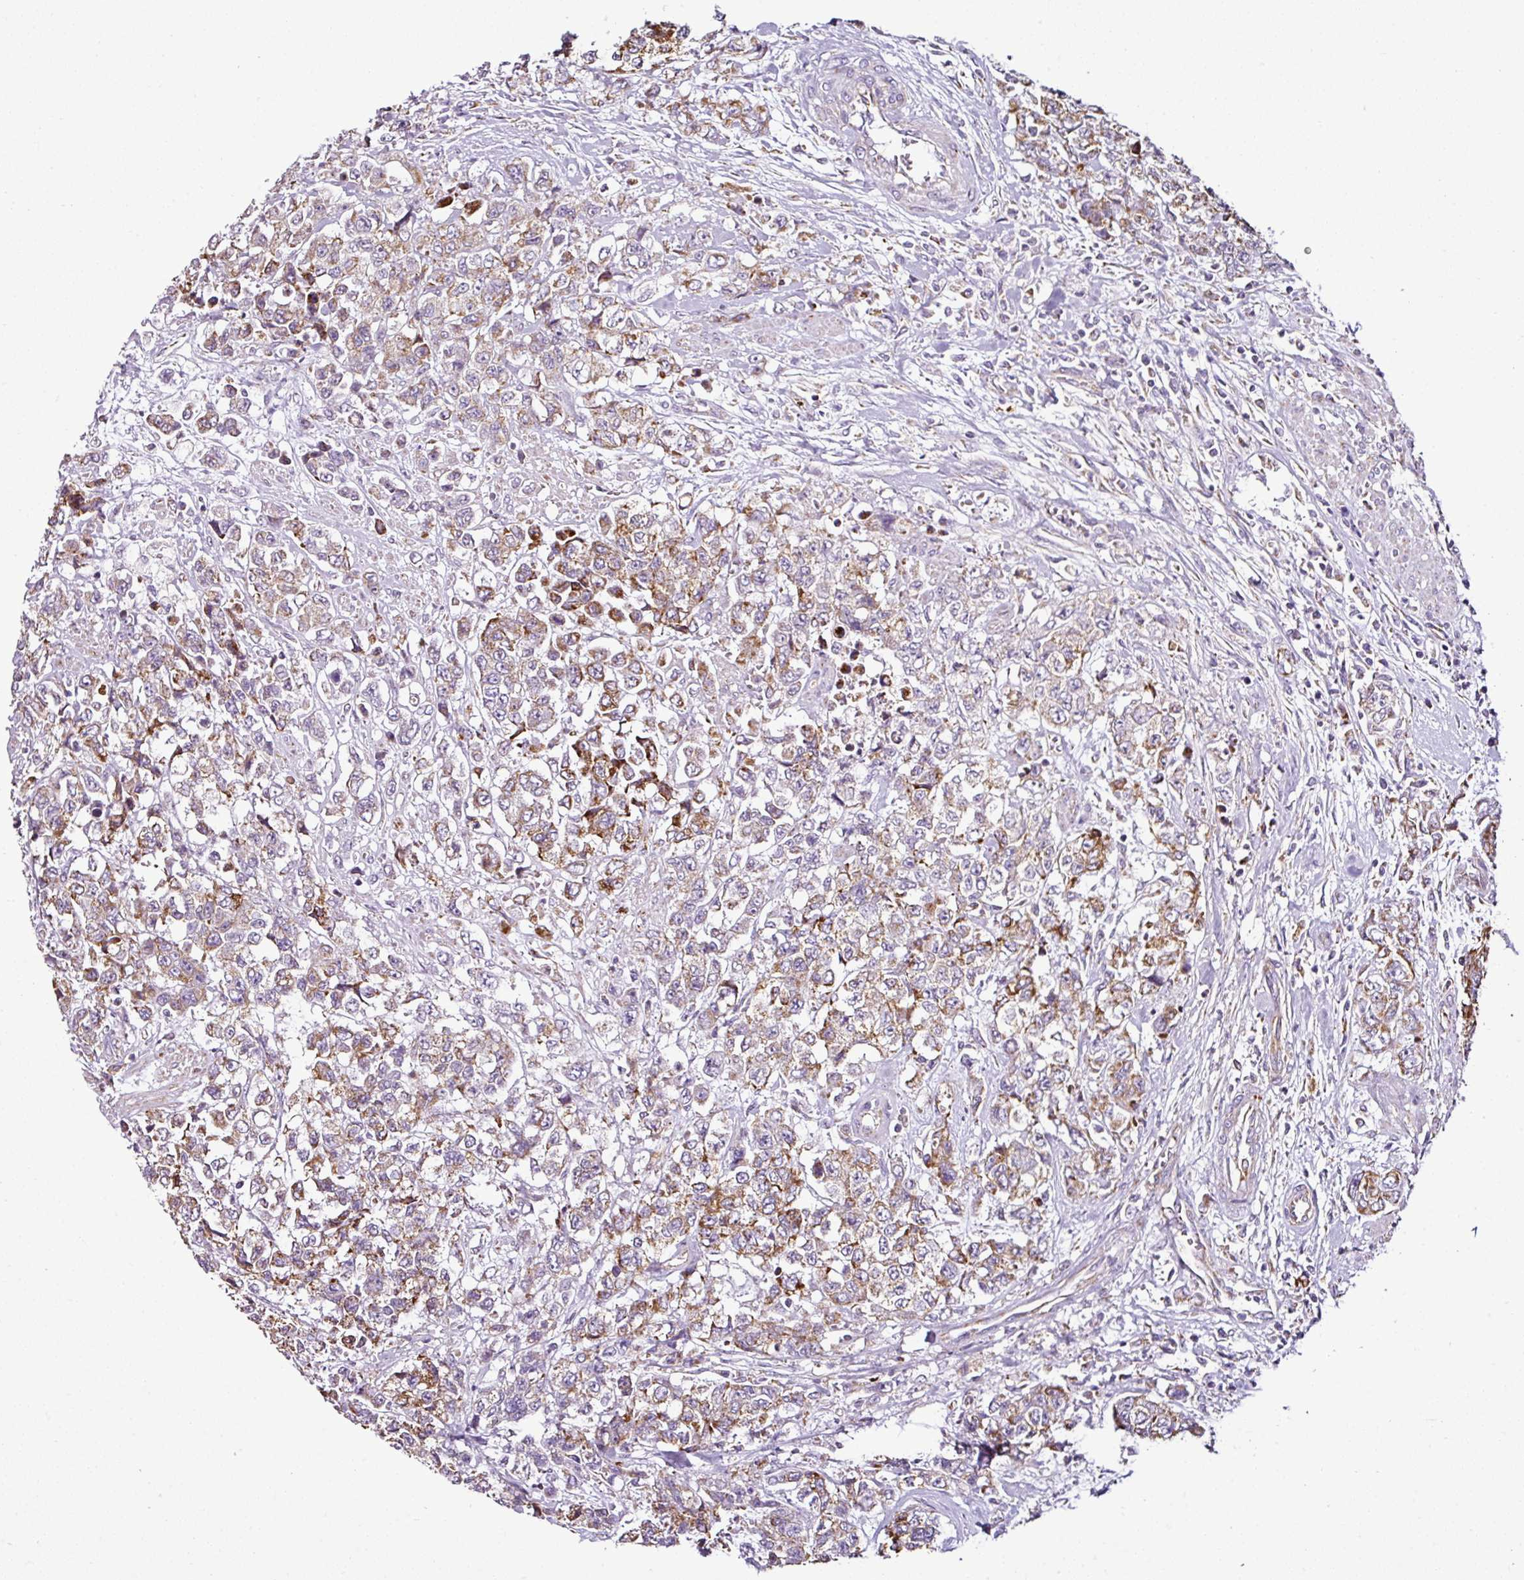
{"staining": {"intensity": "moderate", "quantity": "25%-75%", "location": "cytoplasmic/membranous"}, "tissue": "urothelial cancer", "cell_type": "Tumor cells", "image_type": "cancer", "snomed": [{"axis": "morphology", "description": "Urothelial carcinoma, High grade"}, {"axis": "topography", "description": "Urinary bladder"}], "caption": "This is a micrograph of IHC staining of urothelial cancer, which shows moderate expression in the cytoplasmic/membranous of tumor cells.", "gene": "DPAGT1", "patient": {"sex": "female", "age": 78}}